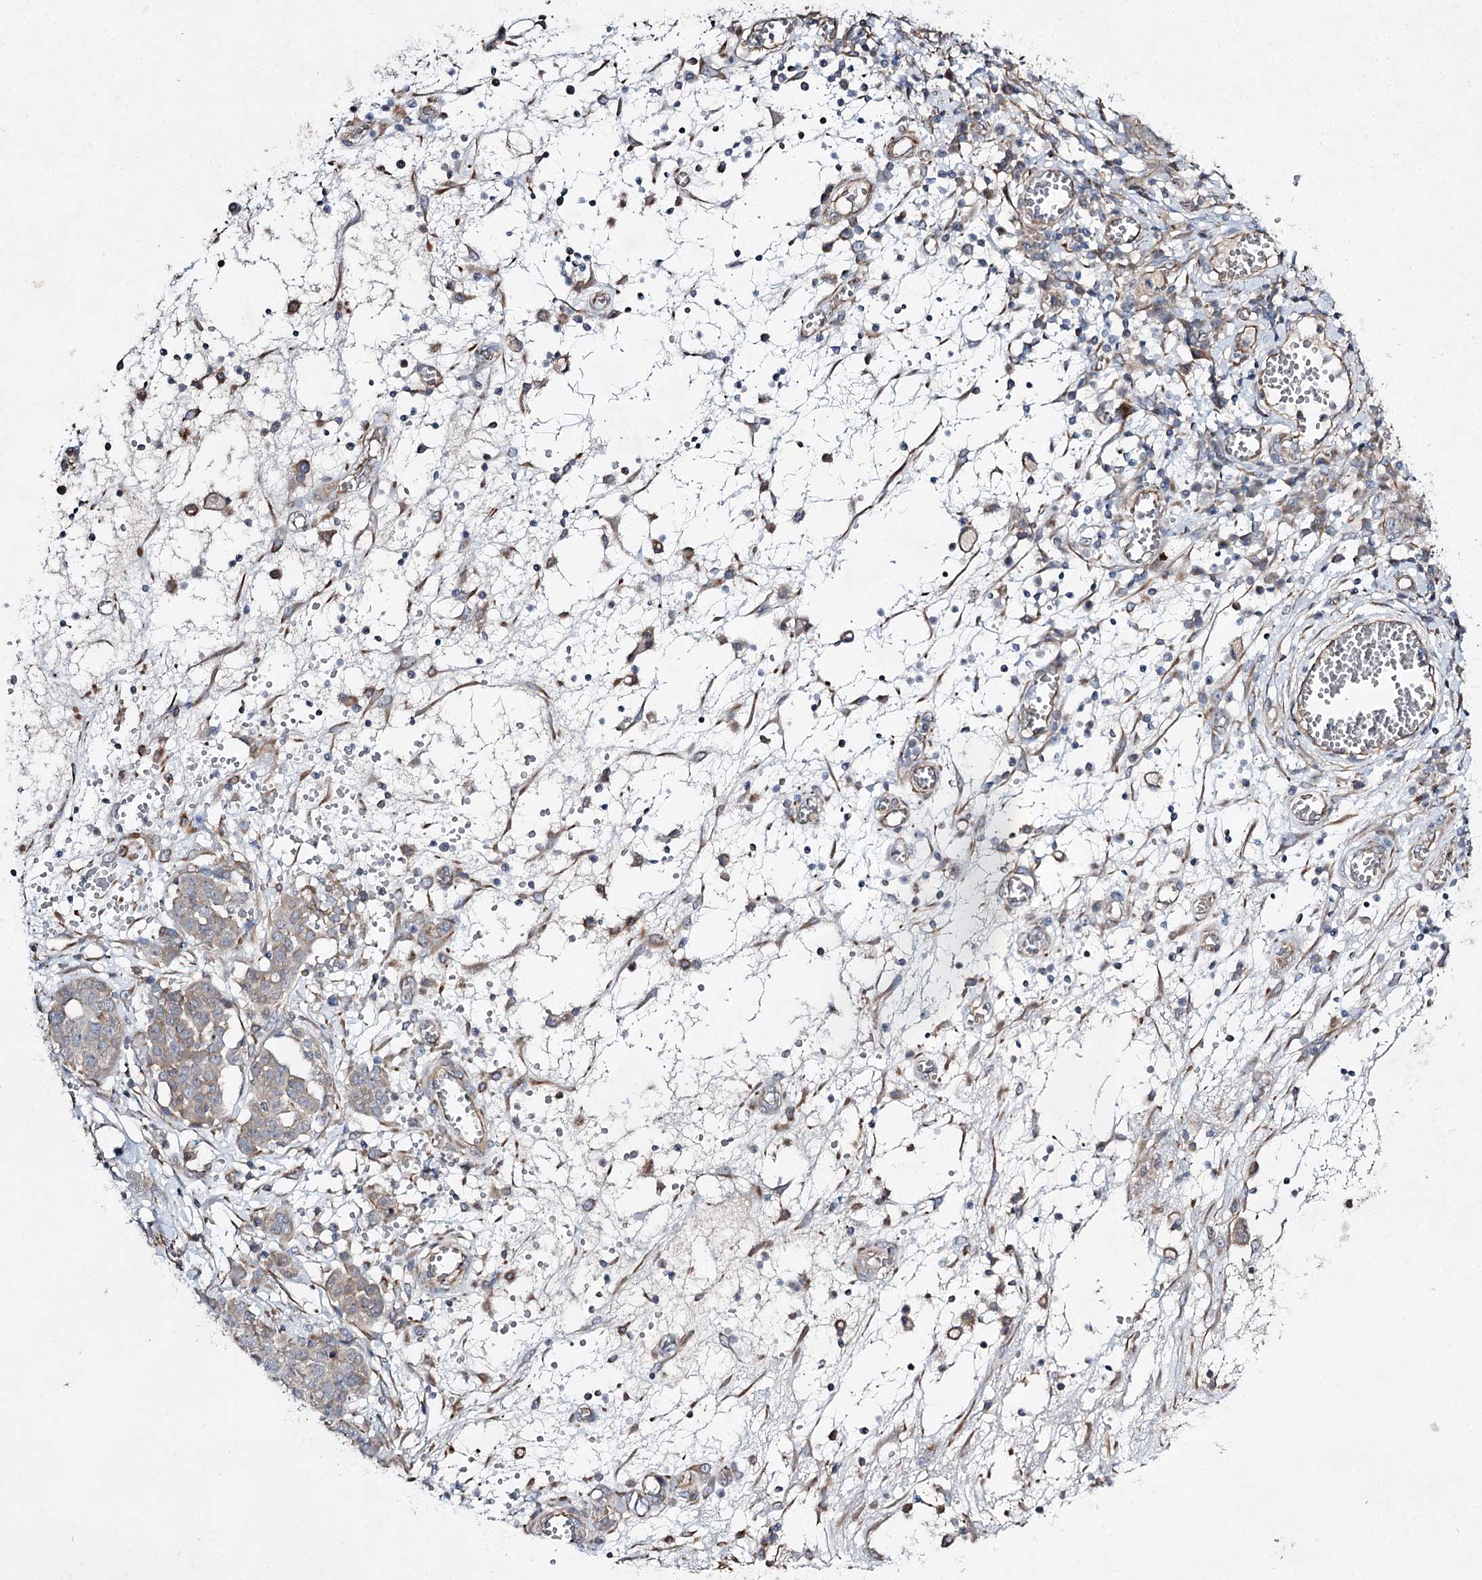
{"staining": {"intensity": "negative", "quantity": "none", "location": "none"}, "tissue": "ovarian cancer", "cell_type": "Tumor cells", "image_type": "cancer", "snomed": [{"axis": "morphology", "description": "Cystadenocarcinoma, serous, NOS"}, {"axis": "topography", "description": "Soft tissue"}, {"axis": "topography", "description": "Ovary"}], "caption": "Histopathology image shows no protein staining in tumor cells of ovarian cancer (serous cystadenocarcinoma) tissue. (Stains: DAB (3,3'-diaminobenzidine) immunohistochemistry (IHC) with hematoxylin counter stain, Microscopy: brightfield microscopy at high magnification).", "gene": "KIAA0825", "patient": {"sex": "female", "age": 57}}